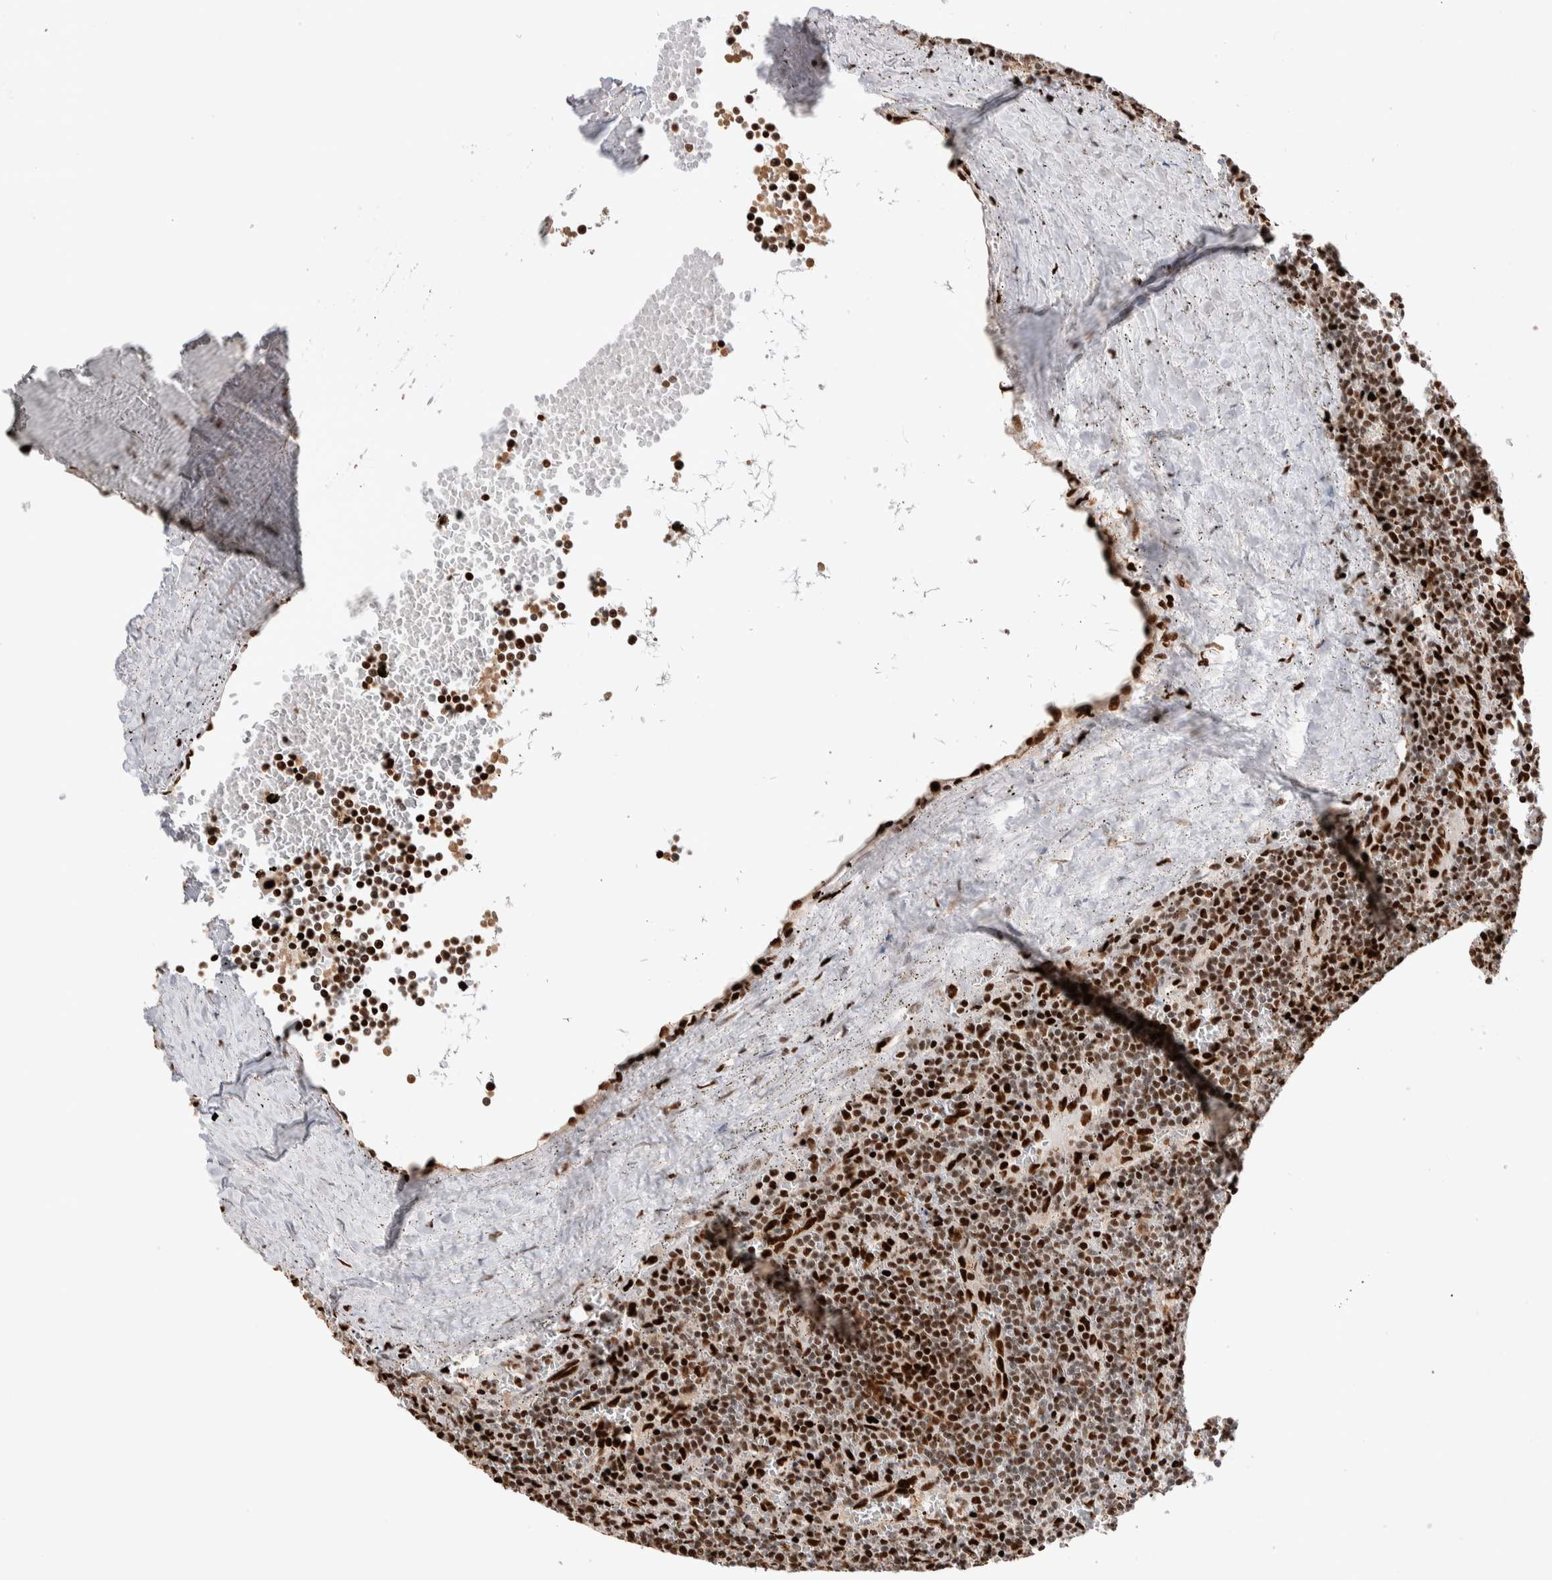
{"staining": {"intensity": "strong", "quantity": ">75%", "location": "cytoplasmic/membranous,nuclear"}, "tissue": "lymphoma", "cell_type": "Tumor cells", "image_type": "cancer", "snomed": [{"axis": "morphology", "description": "Malignant lymphoma, non-Hodgkin's type, Low grade"}, {"axis": "topography", "description": "Spleen"}], "caption": "A brown stain shows strong cytoplasmic/membranous and nuclear positivity of a protein in lymphoma tumor cells.", "gene": "RNASEK-C17orf49", "patient": {"sex": "female", "age": 50}}